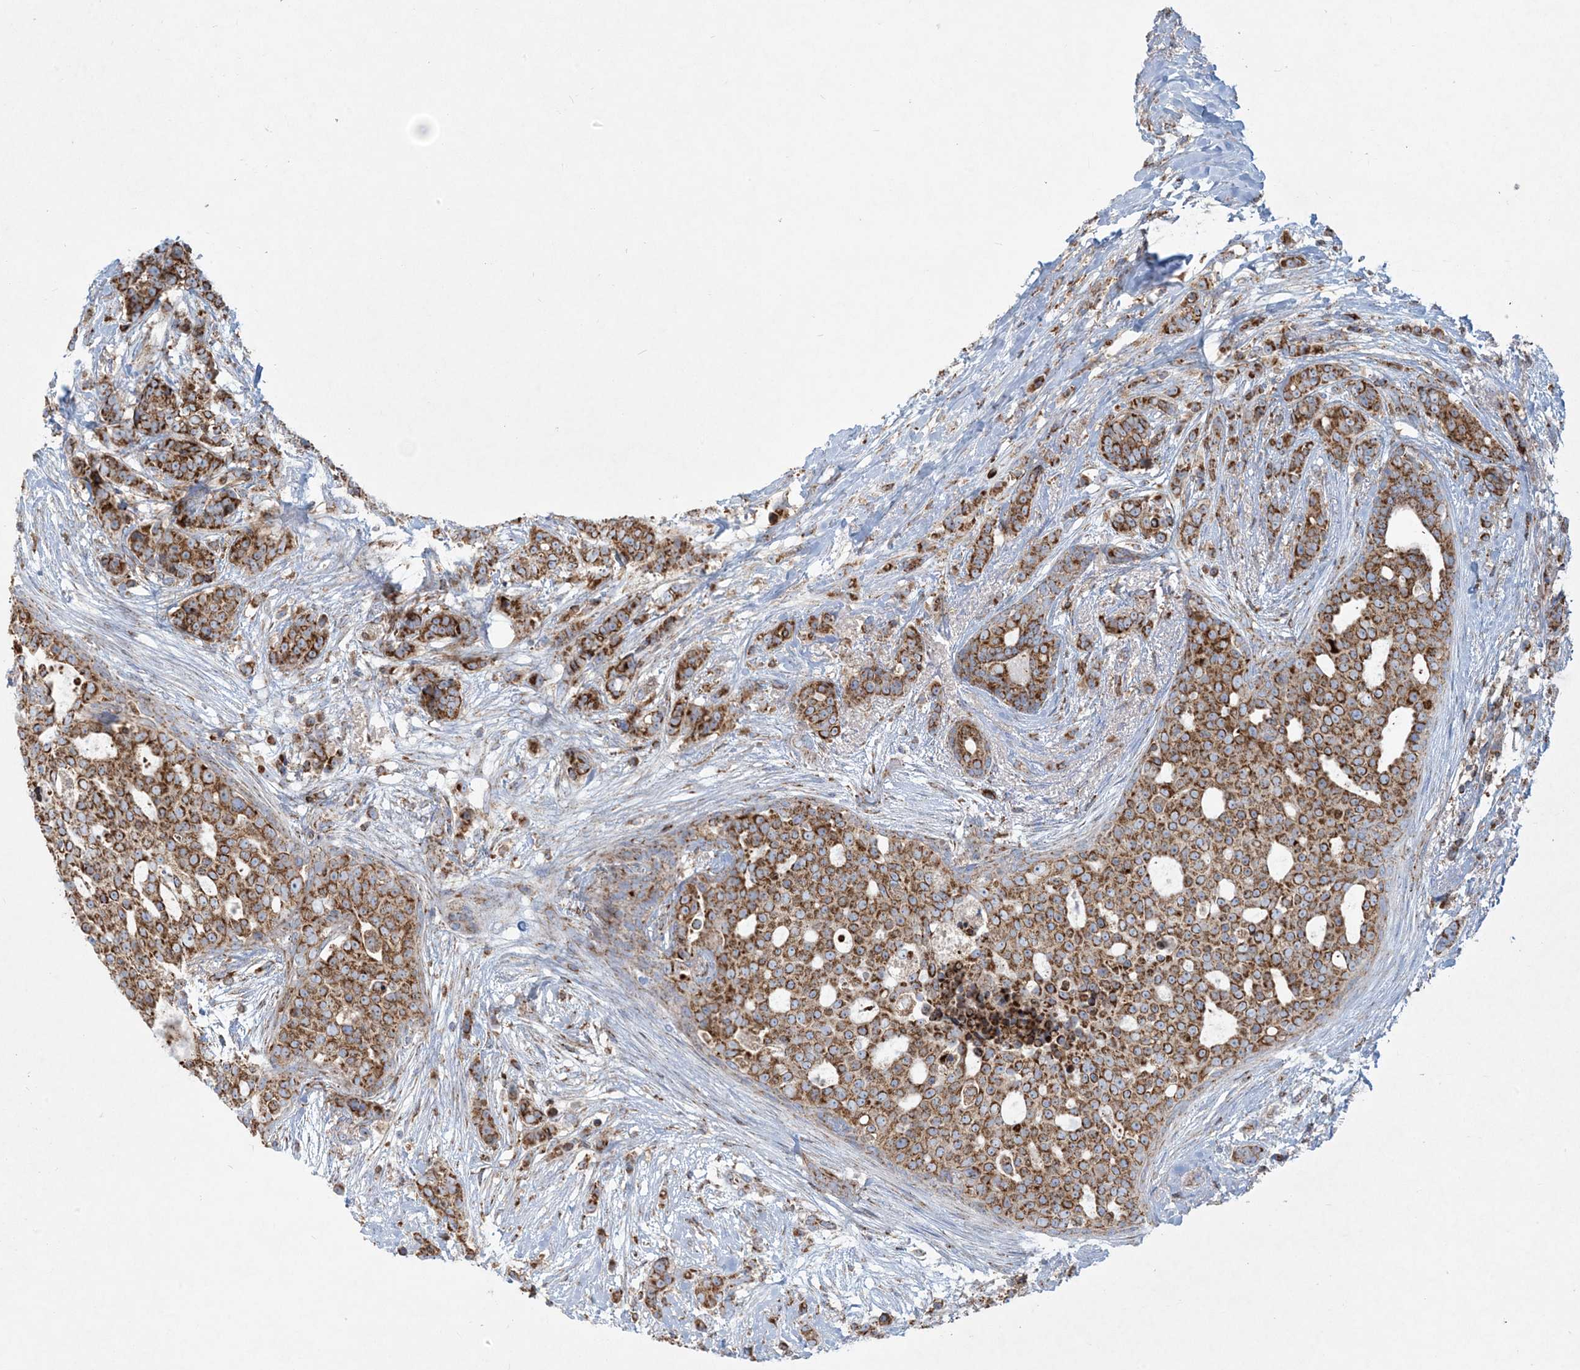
{"staining": {"intensity": "strong", "quantity": ">75%", "location": "cytoplasmic/membranous"}, "tissue": "breast cancer", "cell_type": "Tumor cells", "image_type": "cancer", "snomed": [{"axis": "morphology", "description": "Lobular carcinoma"}, {"axis": "topography", "description": "Breast"}], "caption": "The immunohistochemical stain labels strong cytoplasmic/membranous positivity in tumor cells of breast cancer (lobular carcinoma) tissue.", "gene": "BEND4", "patient": {"sex": "female", "age": 51}}